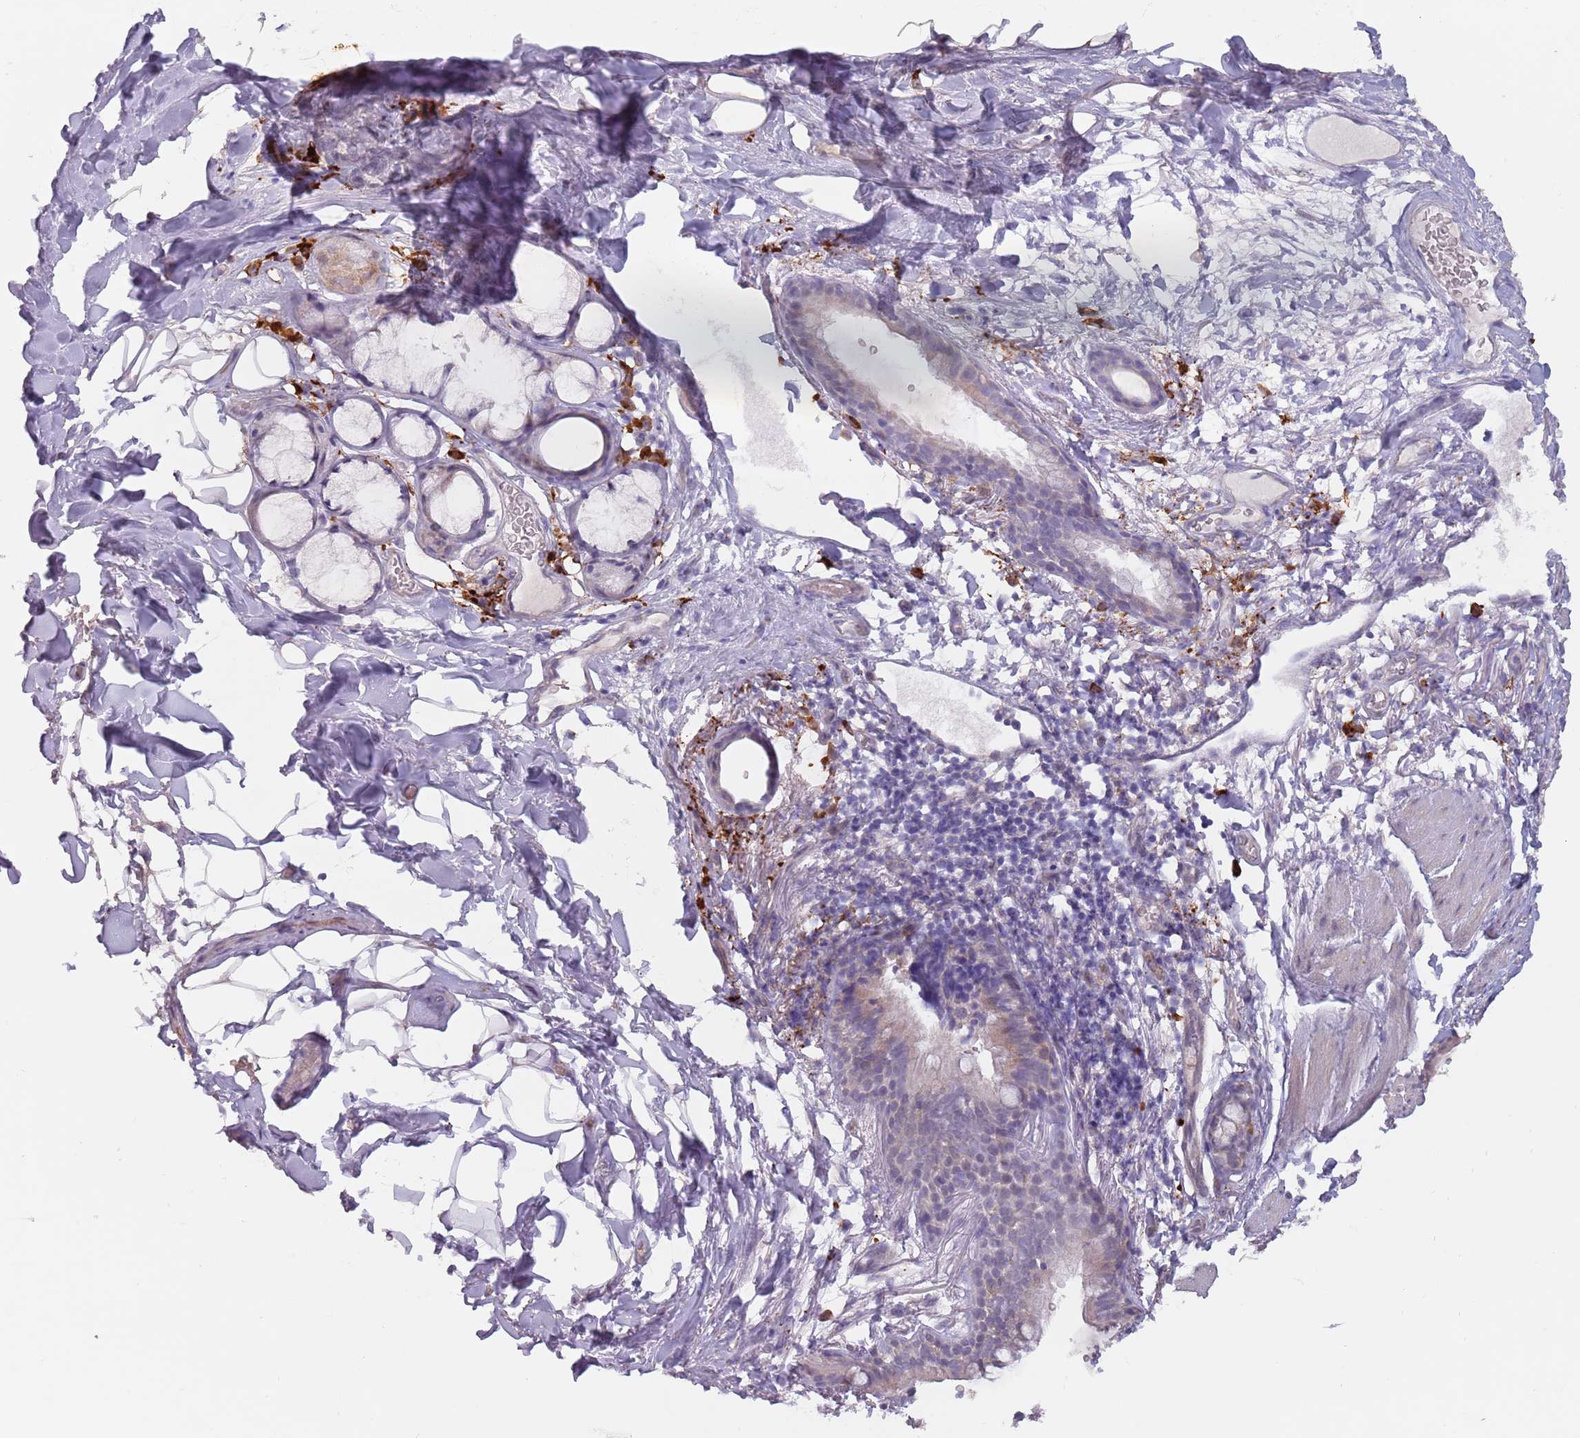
{"staining": {"intensity": "negative", "quantity": "none", "location": "none"}, "tissue": "bronchus", "cell_type": "Respiratory epithelial cells", "image_type": "normal", "snomed": [{"axis": "morphology", "description": "Normal tissue, NOS"}, {"axis": "topography", "description": "Cartilage tissue"}], "caption": "DAB (3,3'-diaminobenzidine) immunohistochemical staining of unremarkable human bronchus demonstrates no significant staining in respiratory epithelial cells.", "gene": "DXO", "patient": {"sex": "male", "age": 63}}